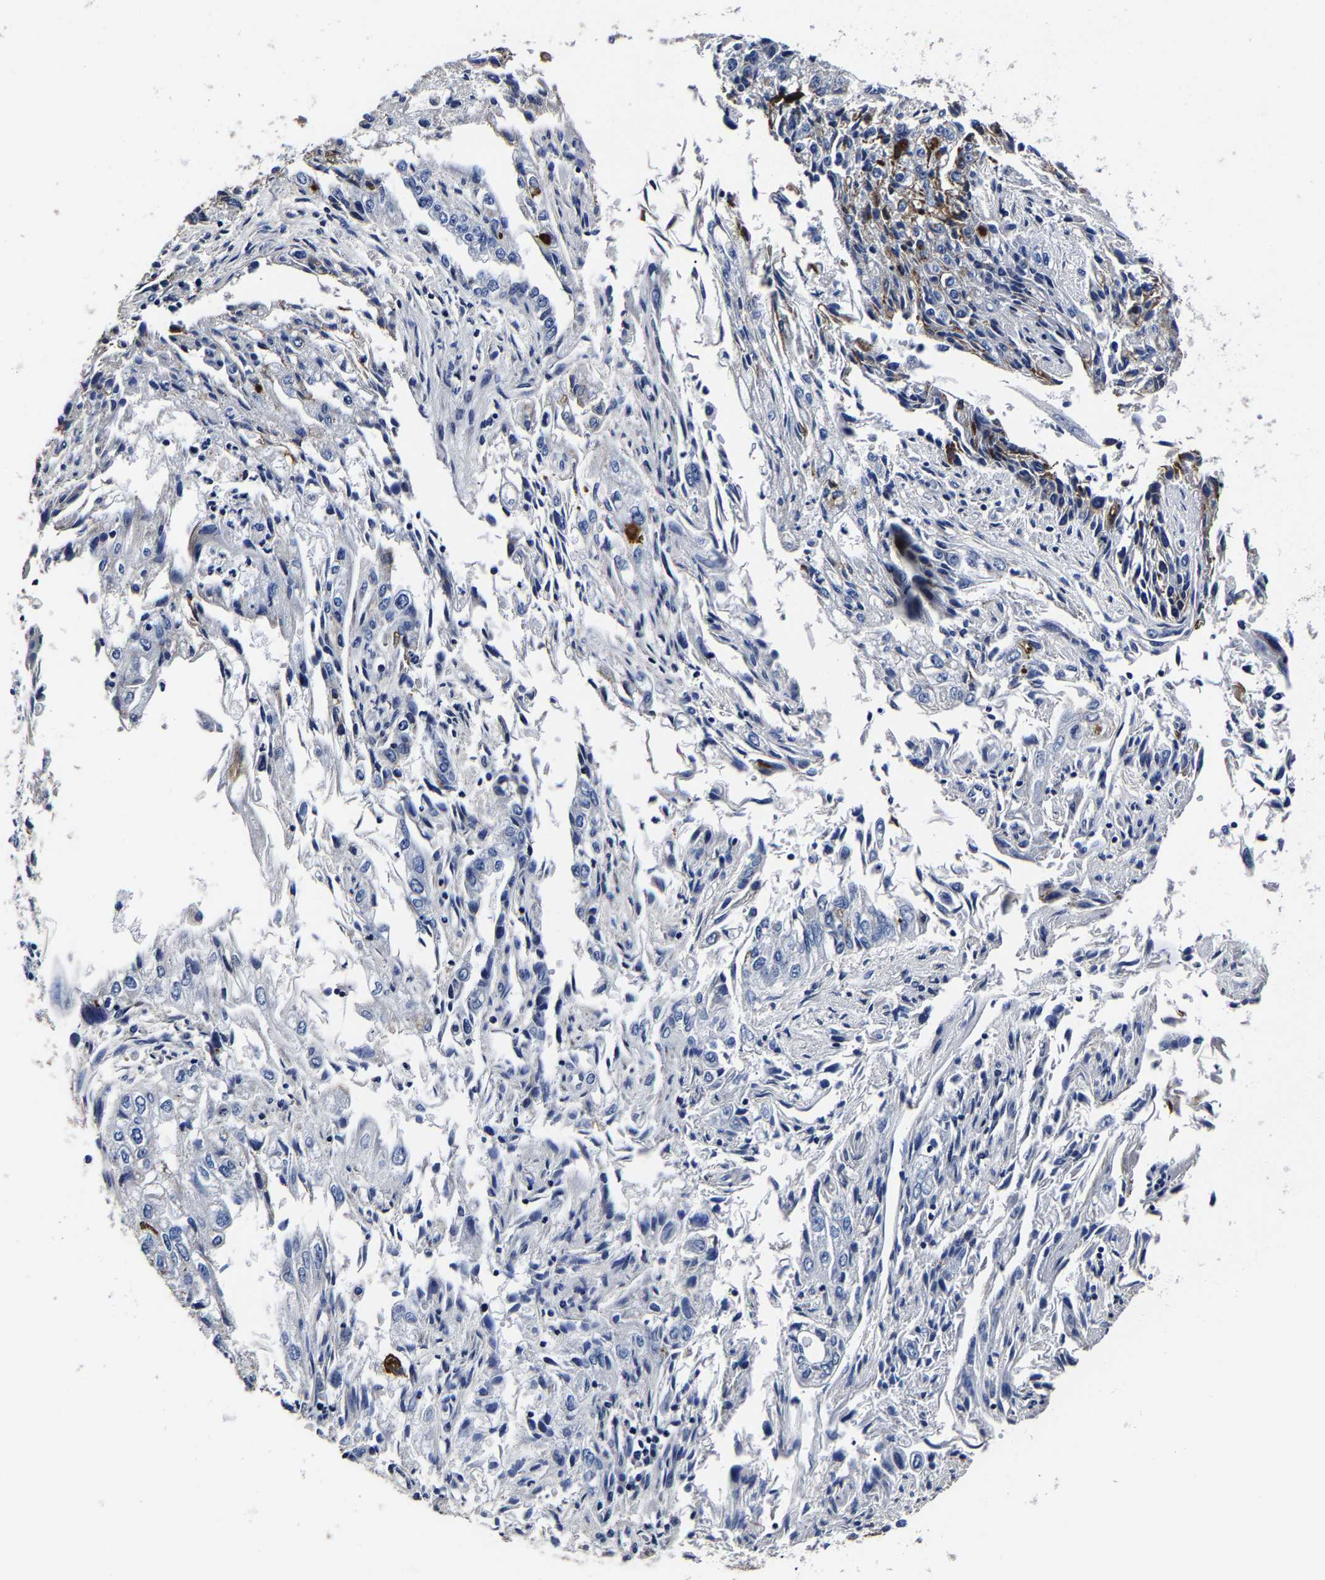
{"staining": {"intensity": "negative", "quantity": "none", "location": "none"}, "tissue": "endometrial cancer", "cell_type": "Tumor cells", "image_type": "cancer", "snomed": [{"axis": "morphology", "description": "Adenocarcinoma, NOS"}, {"axis": "topography", "description": "Endometrium"}], "caption": "Adenocarcinoma (endometrial) was stained to show a protein in brown. There is no significant positivity in tumor cells. The staining was performed using DAB to visualize the protein expression in brown, while the nuclei were stained in blue with hematoxylin (Magnification: 20x).", "gene": "AKAP4", "patient": {"sex": "female", "age": 49}}